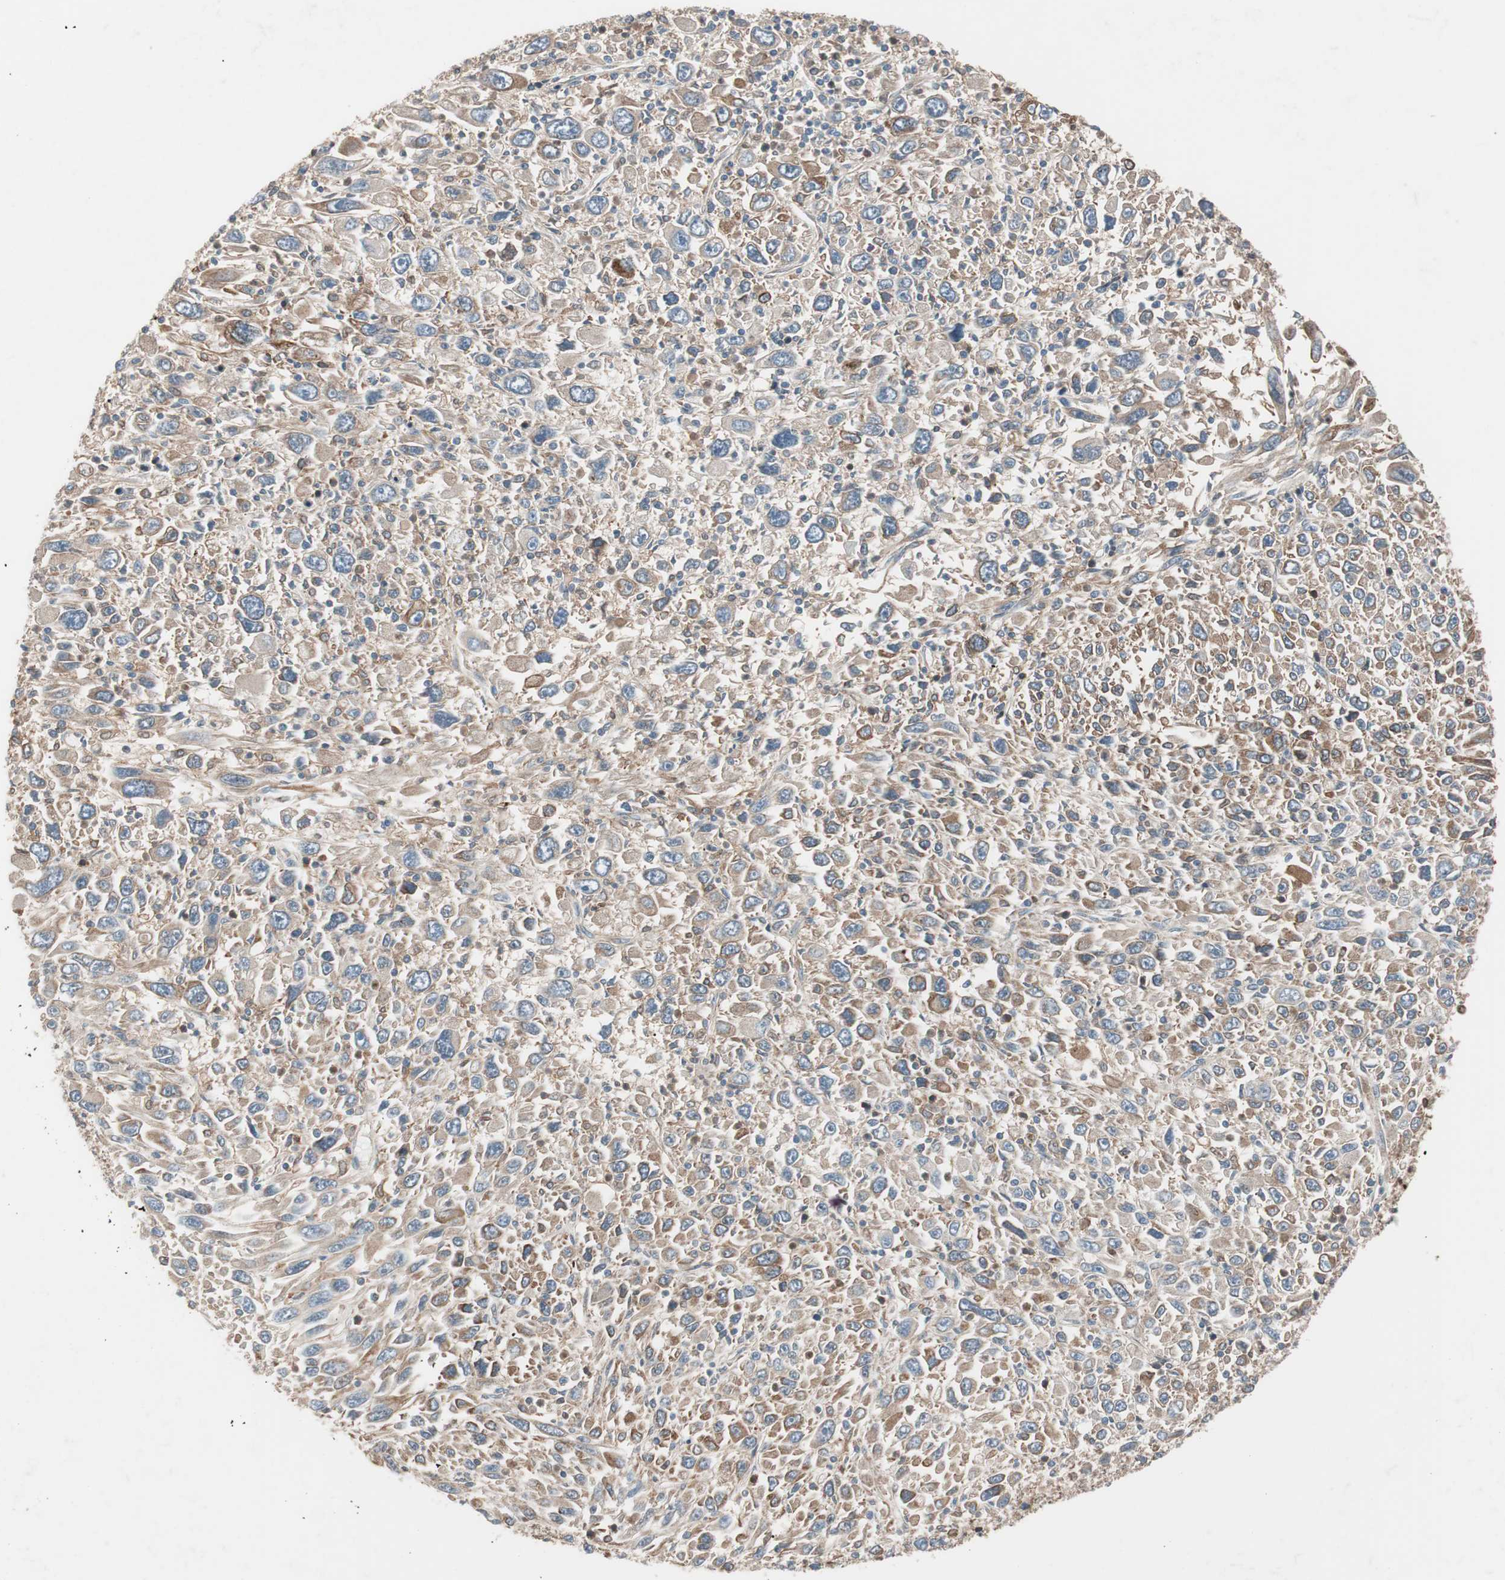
{"staining": {"intensity": "moderate", "quantity": ">75%", "location": "cytoplasmic/membranous"}, "tissue": "melanoma", "cell_type": "Tumor cells", "image_type": "cancer", "snomed": [{"axis": "morphology", "description": "Malignant melanoma, Metastatic site"}, {"axis": "topography", "description": "Skin"}], "caption": "Protein staining reveals moderate cytoplasmic/membranous positivity in about >75% of tumor cells in melanoma.", "gene": "STAB1", "patient": {"sex": "female", "age": 56}}